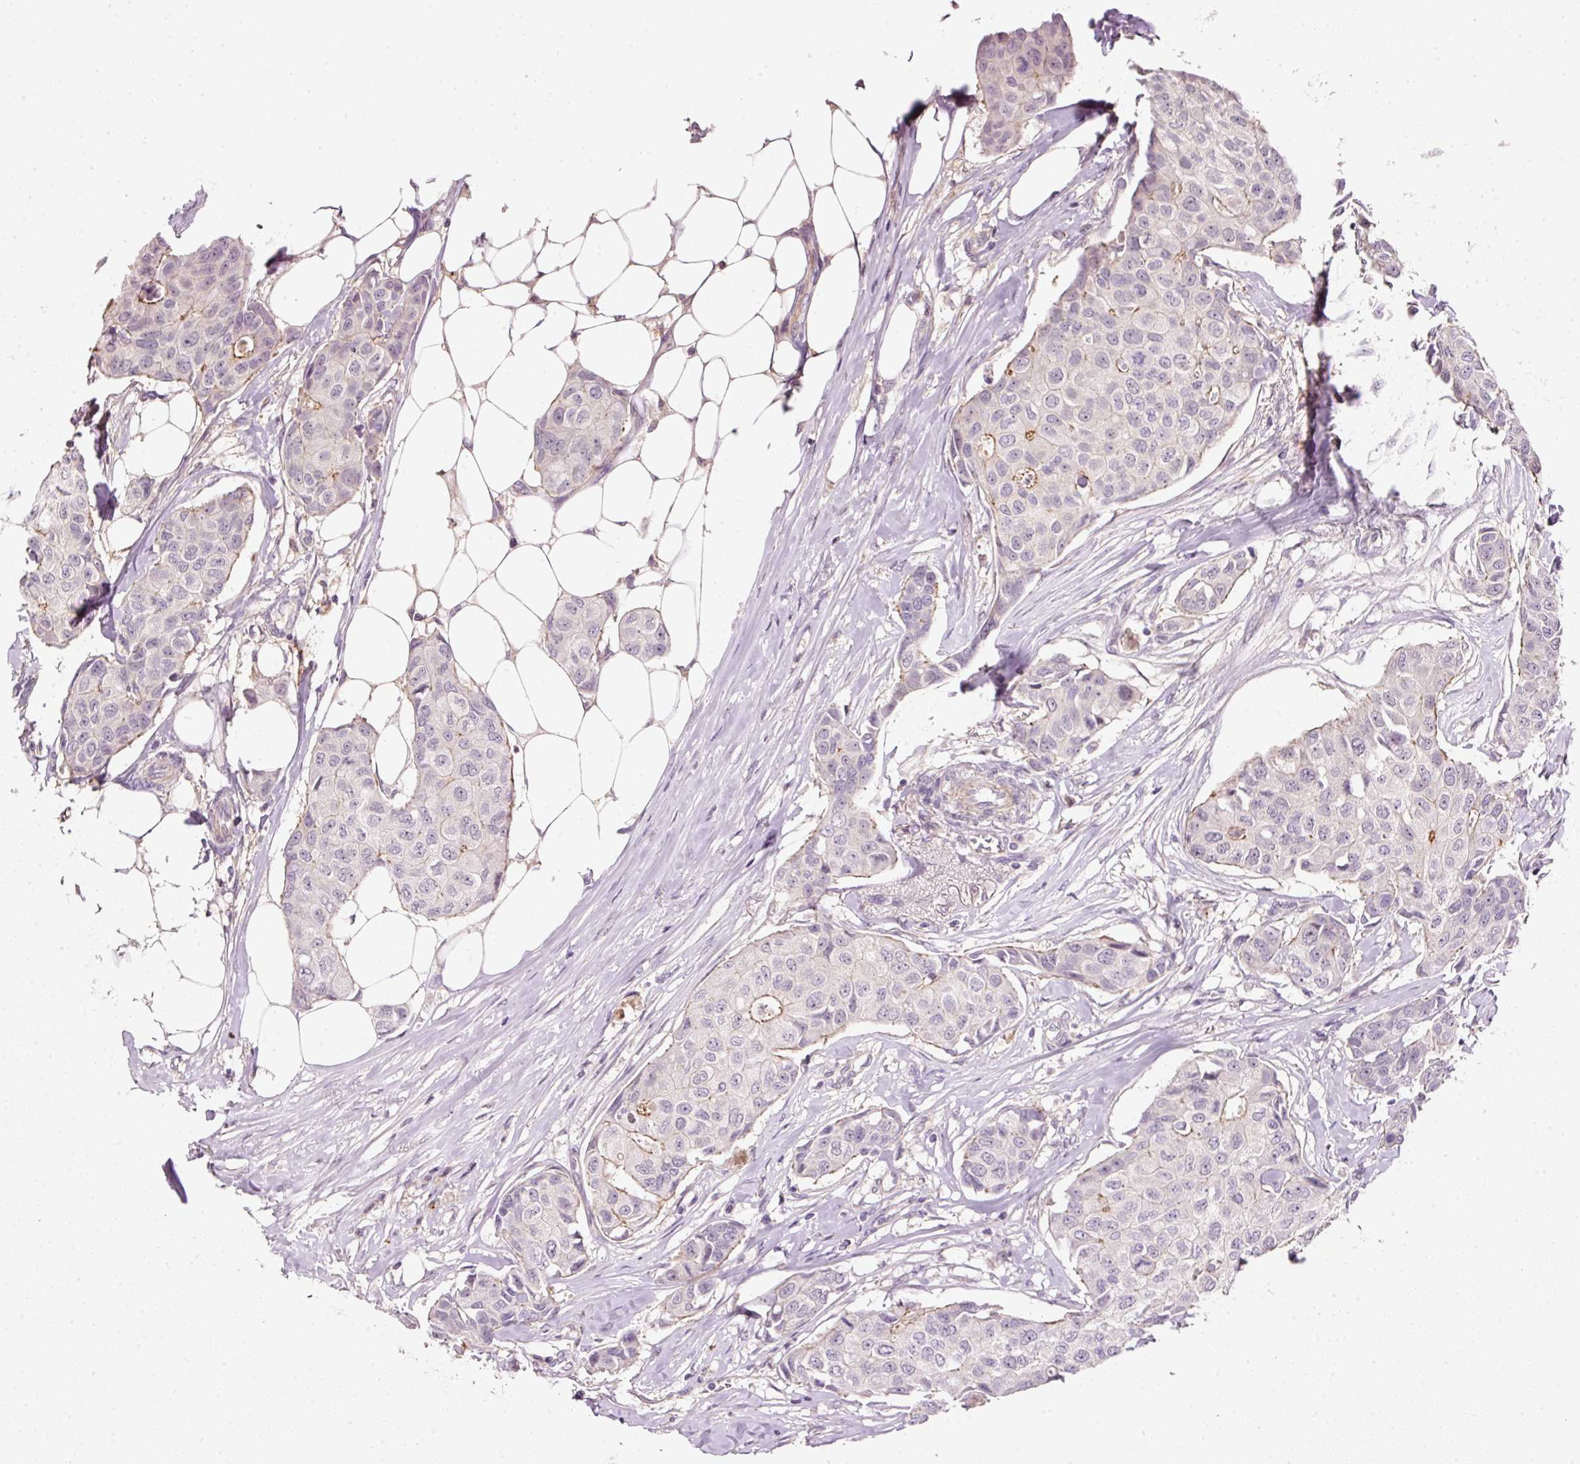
{"staining": {"intensity": "weak", "quantity": "<25%", "location": "cytoplasmic/membranous"}, "tissue": "breast cancer", "cell_type": "Tumor cells", "image_type": "cancer", "snomed": [{"axis": "morphology", "description": "Duct carcinoma"}, {"axis": "topography", "description": "Breast"}], "caption": "A photomicrograph of human breast infiltrating ductal carcinoma is negative for staining in tumor cells.", "gene": "TIRAP", "patient": {"sex": "female", "age": 80}}